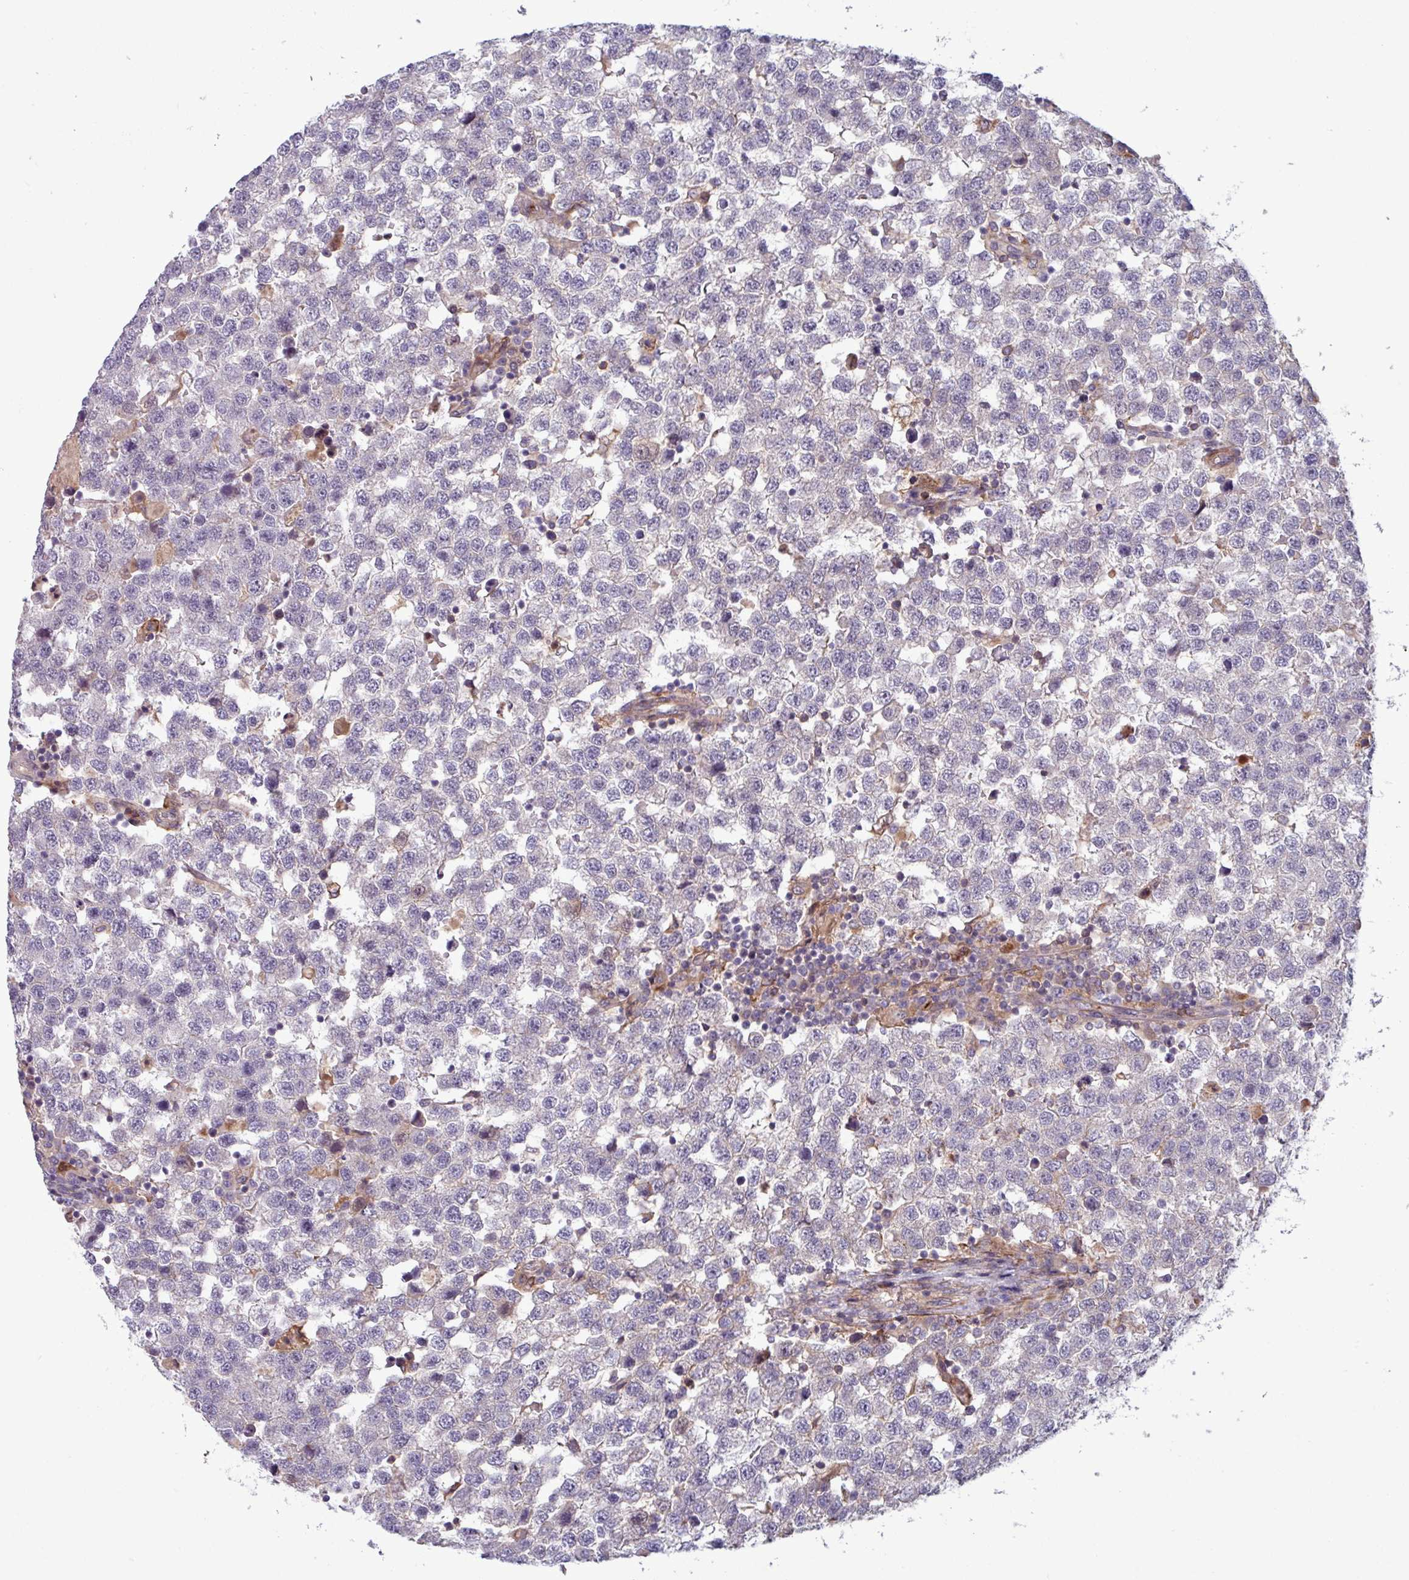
{"staining": {"intensity": "negative", "quantity": "none", "location": "none"}, "tissue": "testis cancer", "cell_type": "Tumor cells", "image_type": "cancer", "snomed": [{"axis": "morphology", "description": "Seminoma, NOS"}, {"axis": "topography", "description": "Testis"}], "caption": "Tumor cells are negative for brown protein staining in seminoma (testis). (DAB (3,3'-diaminobenzidine) IHC with hematoxylin counter stain).", "gene": "PCED1A", "patient": {"sex": "male", "age": 34}}